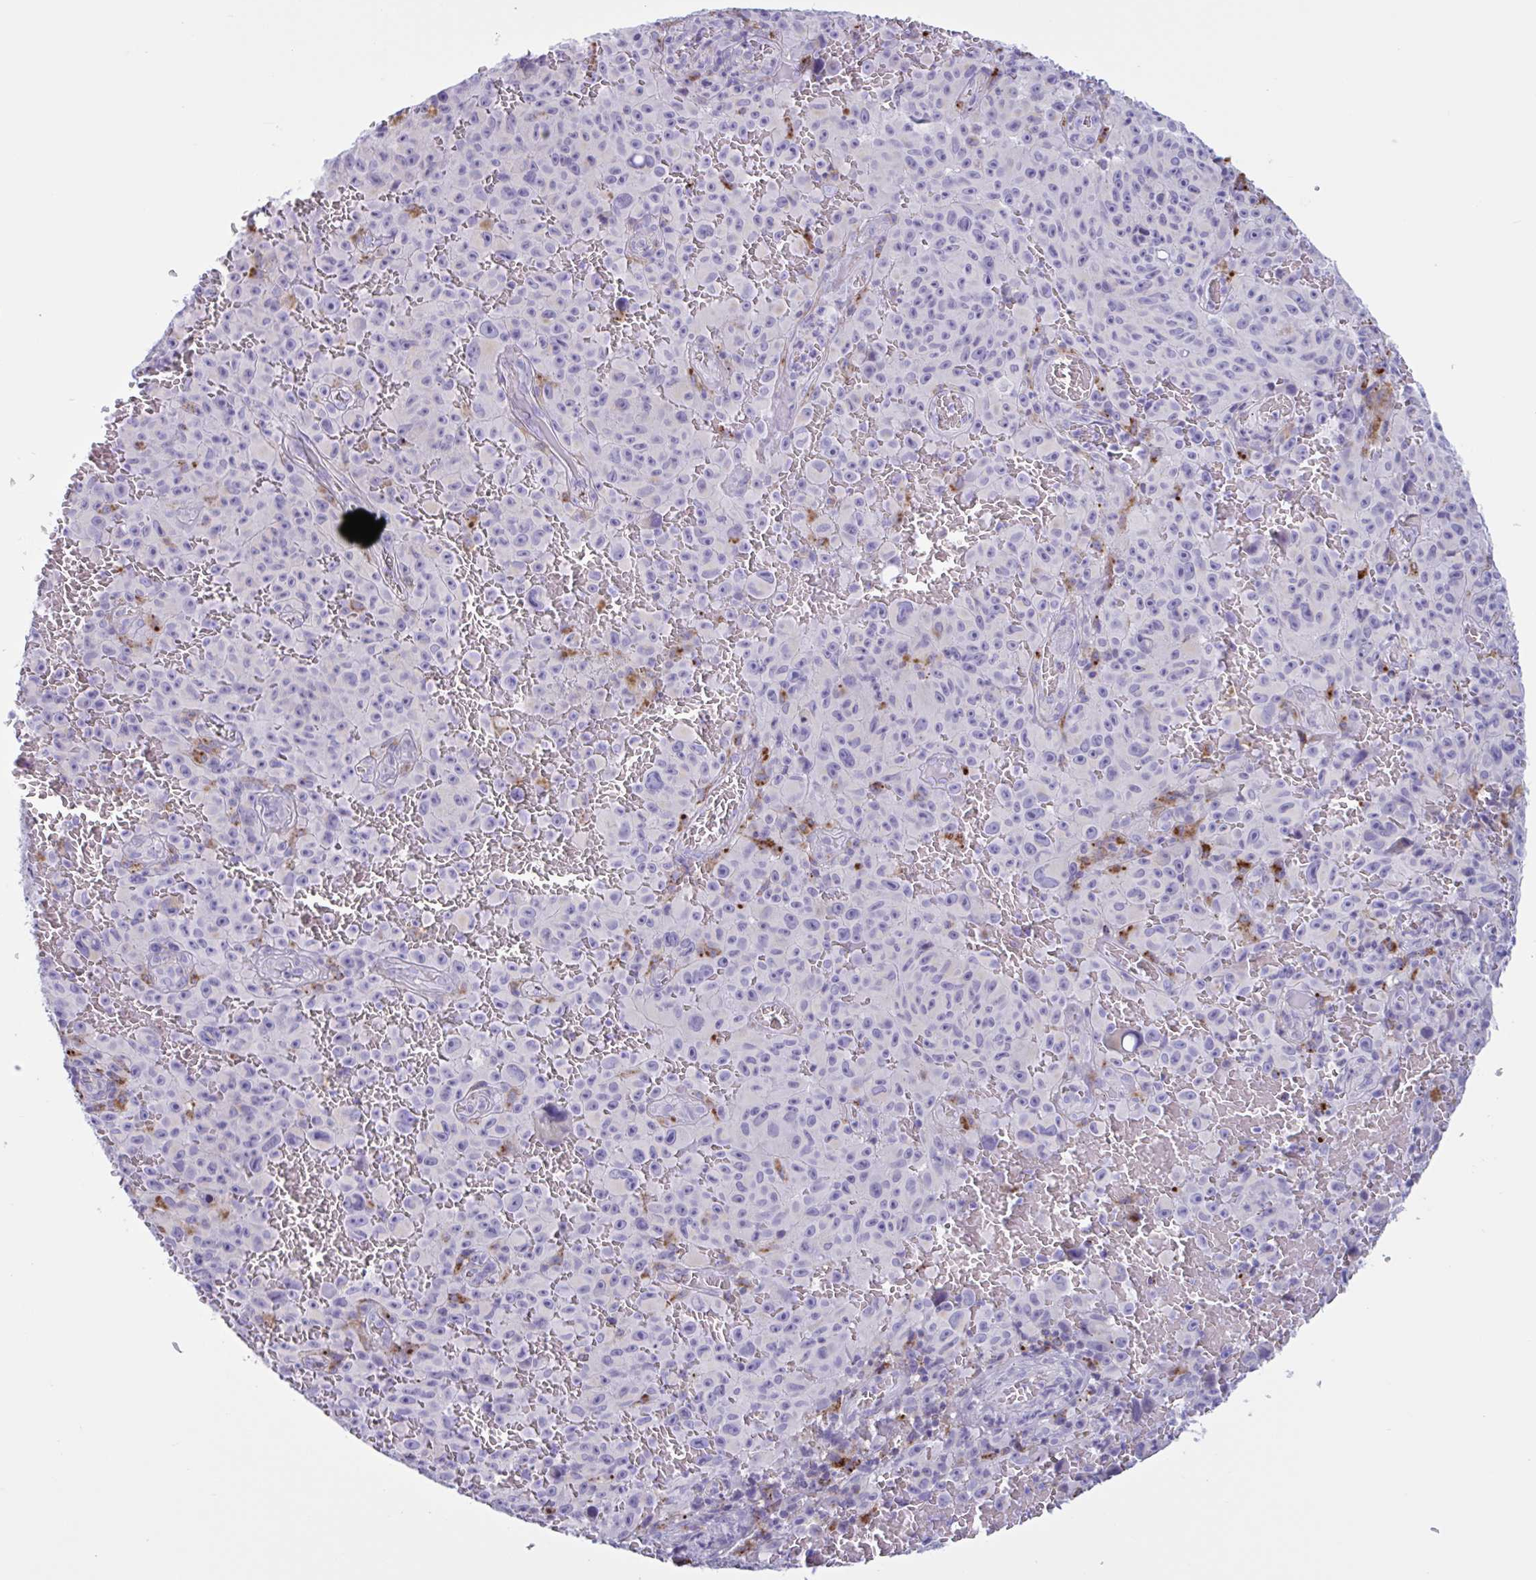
{"staining": {"intensity": "negative", "quantity": "none", "location": "none"}, "tissue": "melanoma", "cell_type": "Tumor cells", "image_type": "cancer", "snomed": [{"axis": "morphology", "description": "Malignant melanoma, NOS"}, {"axis": "topography", "description": "Skin"}], "caption": "There is no significant staining in tumor cells of melanoma.", "gene": "XCL1", "patient": {"sex": "female", "age": 82}}